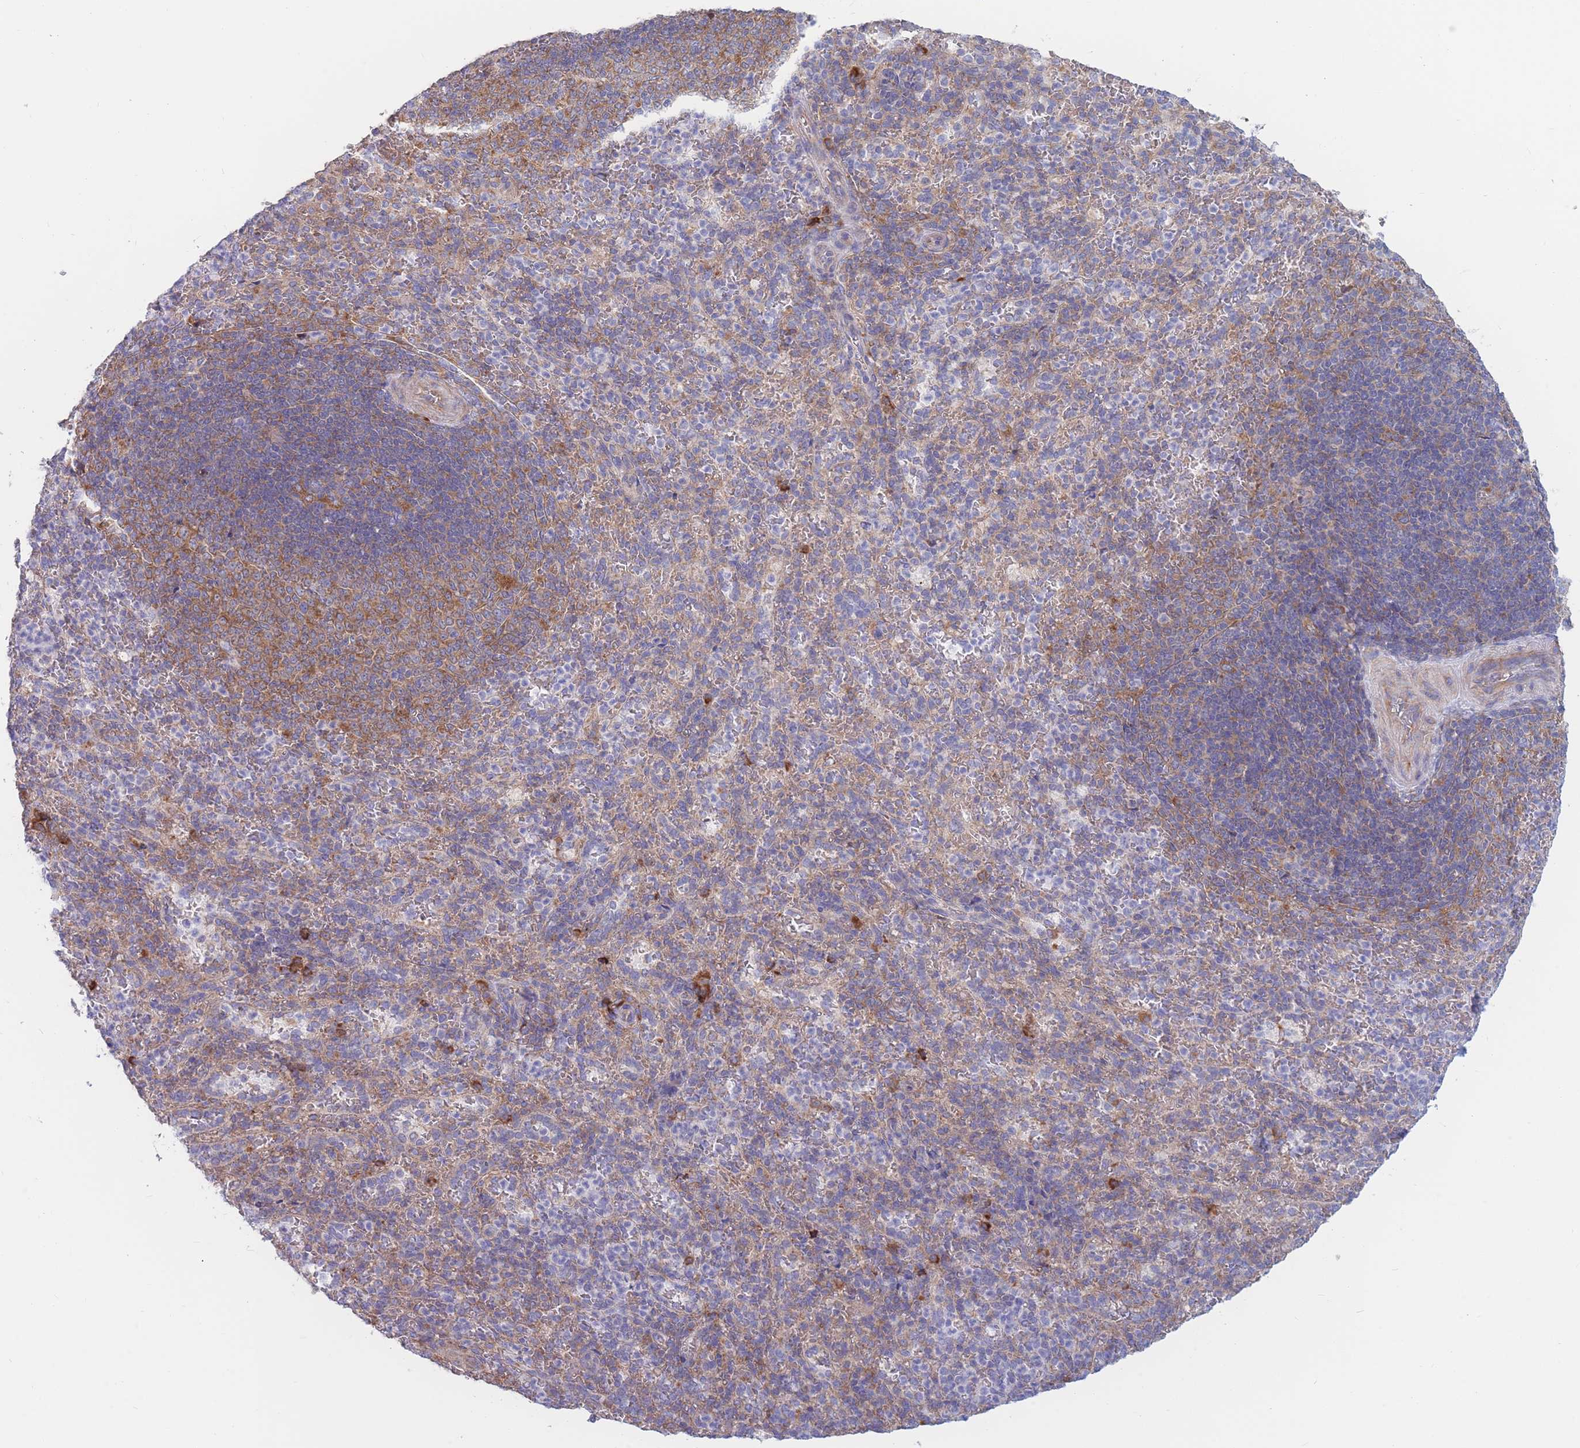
{"staining": {"intensity": "moderate", "quantity": "<25%", "location": "cytoplasmic/membranous"}, "tissue": "spleen", "cell_type": "Cells in red pulp", "image_type": "normal", "snomed": [{"axis": "morphology", "description": "Normal tissue, NOS"}, {"axis": "topography", "description": "Spleen"}], "caption": "This photomicrograph demonstrates benign spleen stained with immunohistochemistry to label a protein in brown. The cytoplasmic/membranous of cells in red pulp show moderate positivity for the protein. Nuclei are counter-stained blue.", "gene": "RPL8", "patient": {"sex": "female", "age": 21}}